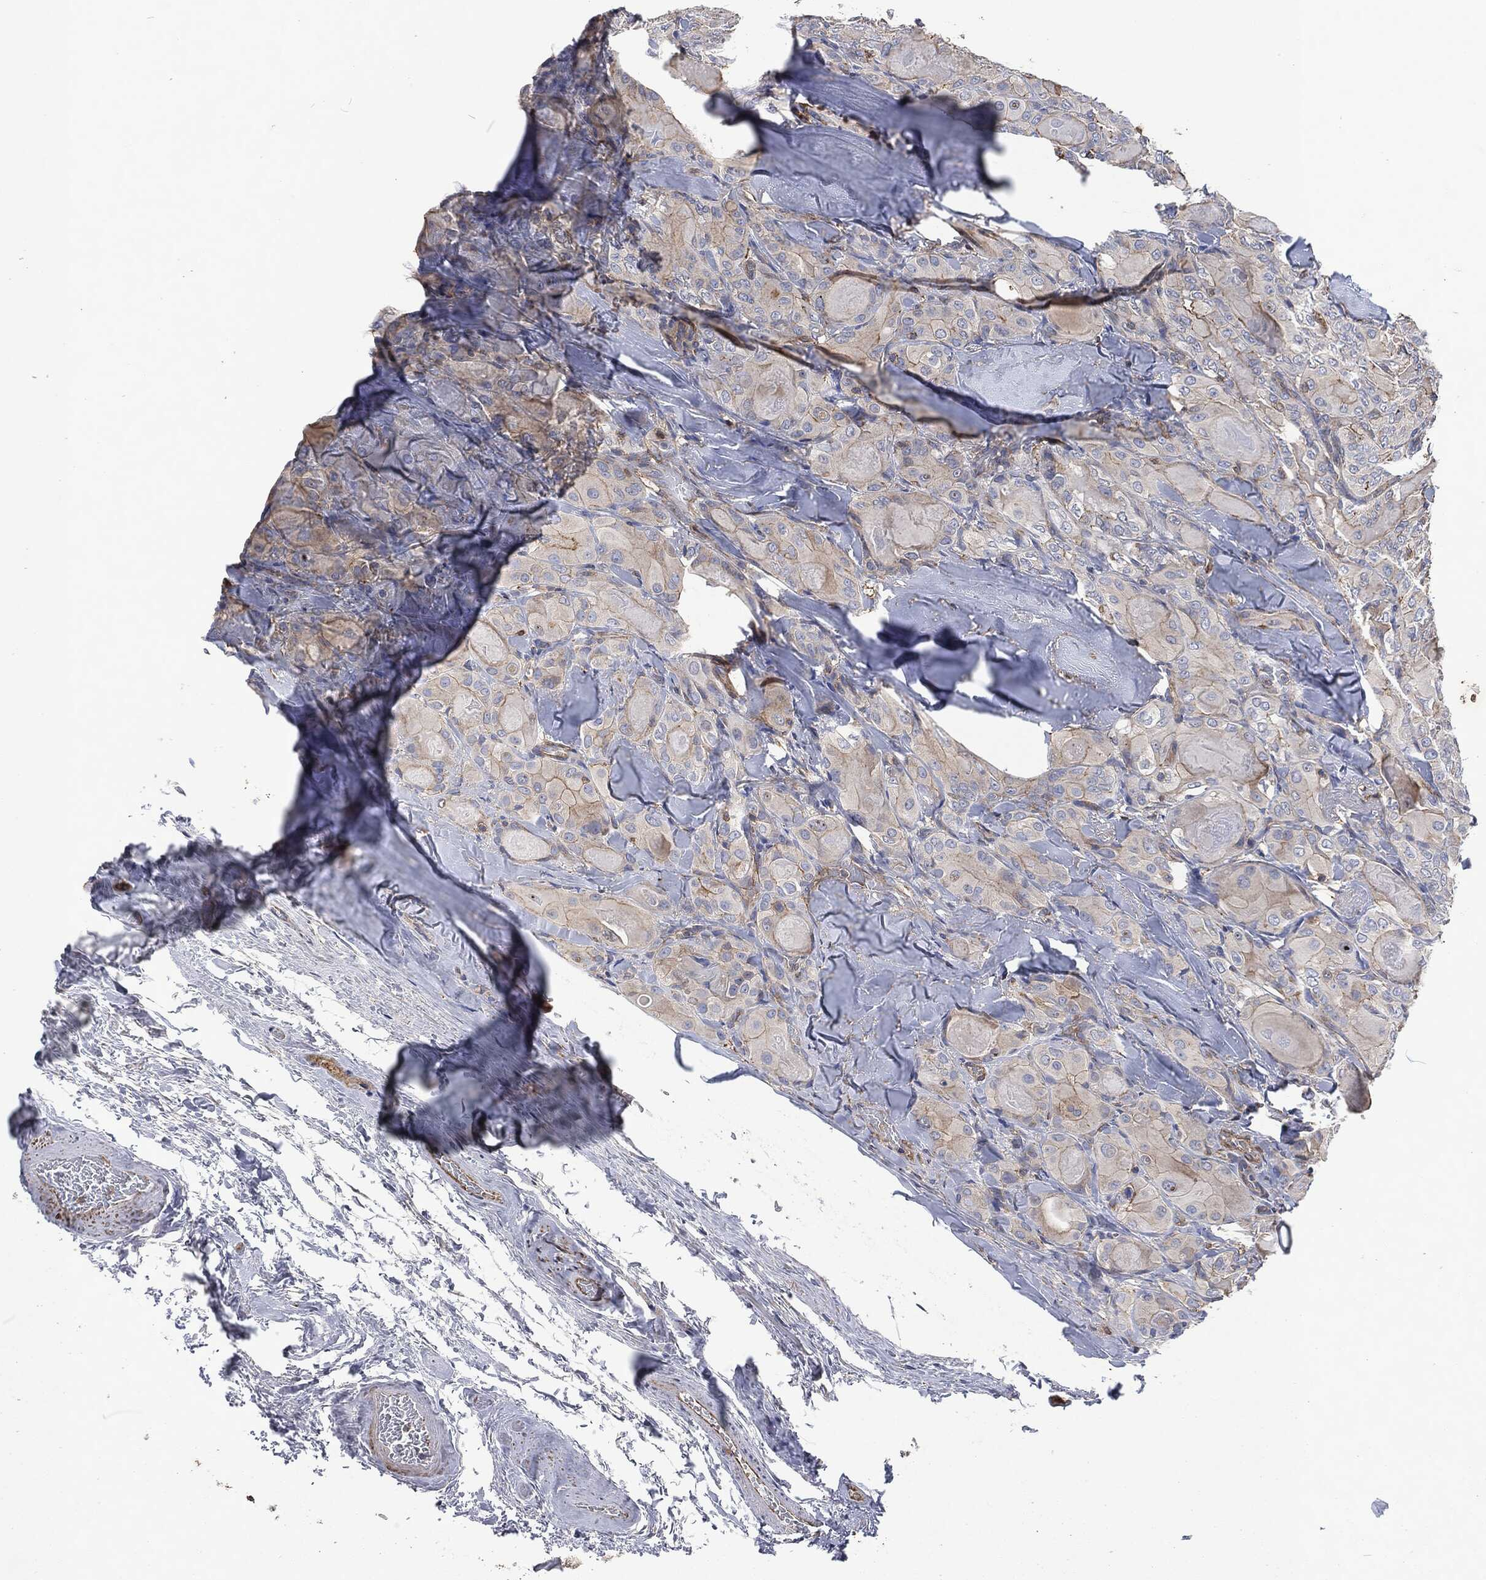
{"staining": {"intensity": "negative", "quantity": "none", "location": "none"}, "tissue": "thyroid cancer", "cell_type": "Tumor cells", "image_type": "cancer", "snomed": [{"axis": "morphology", "description": "Normal tissue, NOS"}, {"axis": "morphology", "description": "Papillary adenocarcinoma, NOS"}, {"axis": "topography", "description": "Thyroid gland"}], "caption": "This photomicrograph is of thyroid papillary adenocarcinoma stained with immunohistochemistry (IHC) to label a protein in brown with the nuclei are counter-stained blue. There is no expression in tumor cells.", "gene": "LGALS9", "patient": {"sex": "female", "age": 66}}